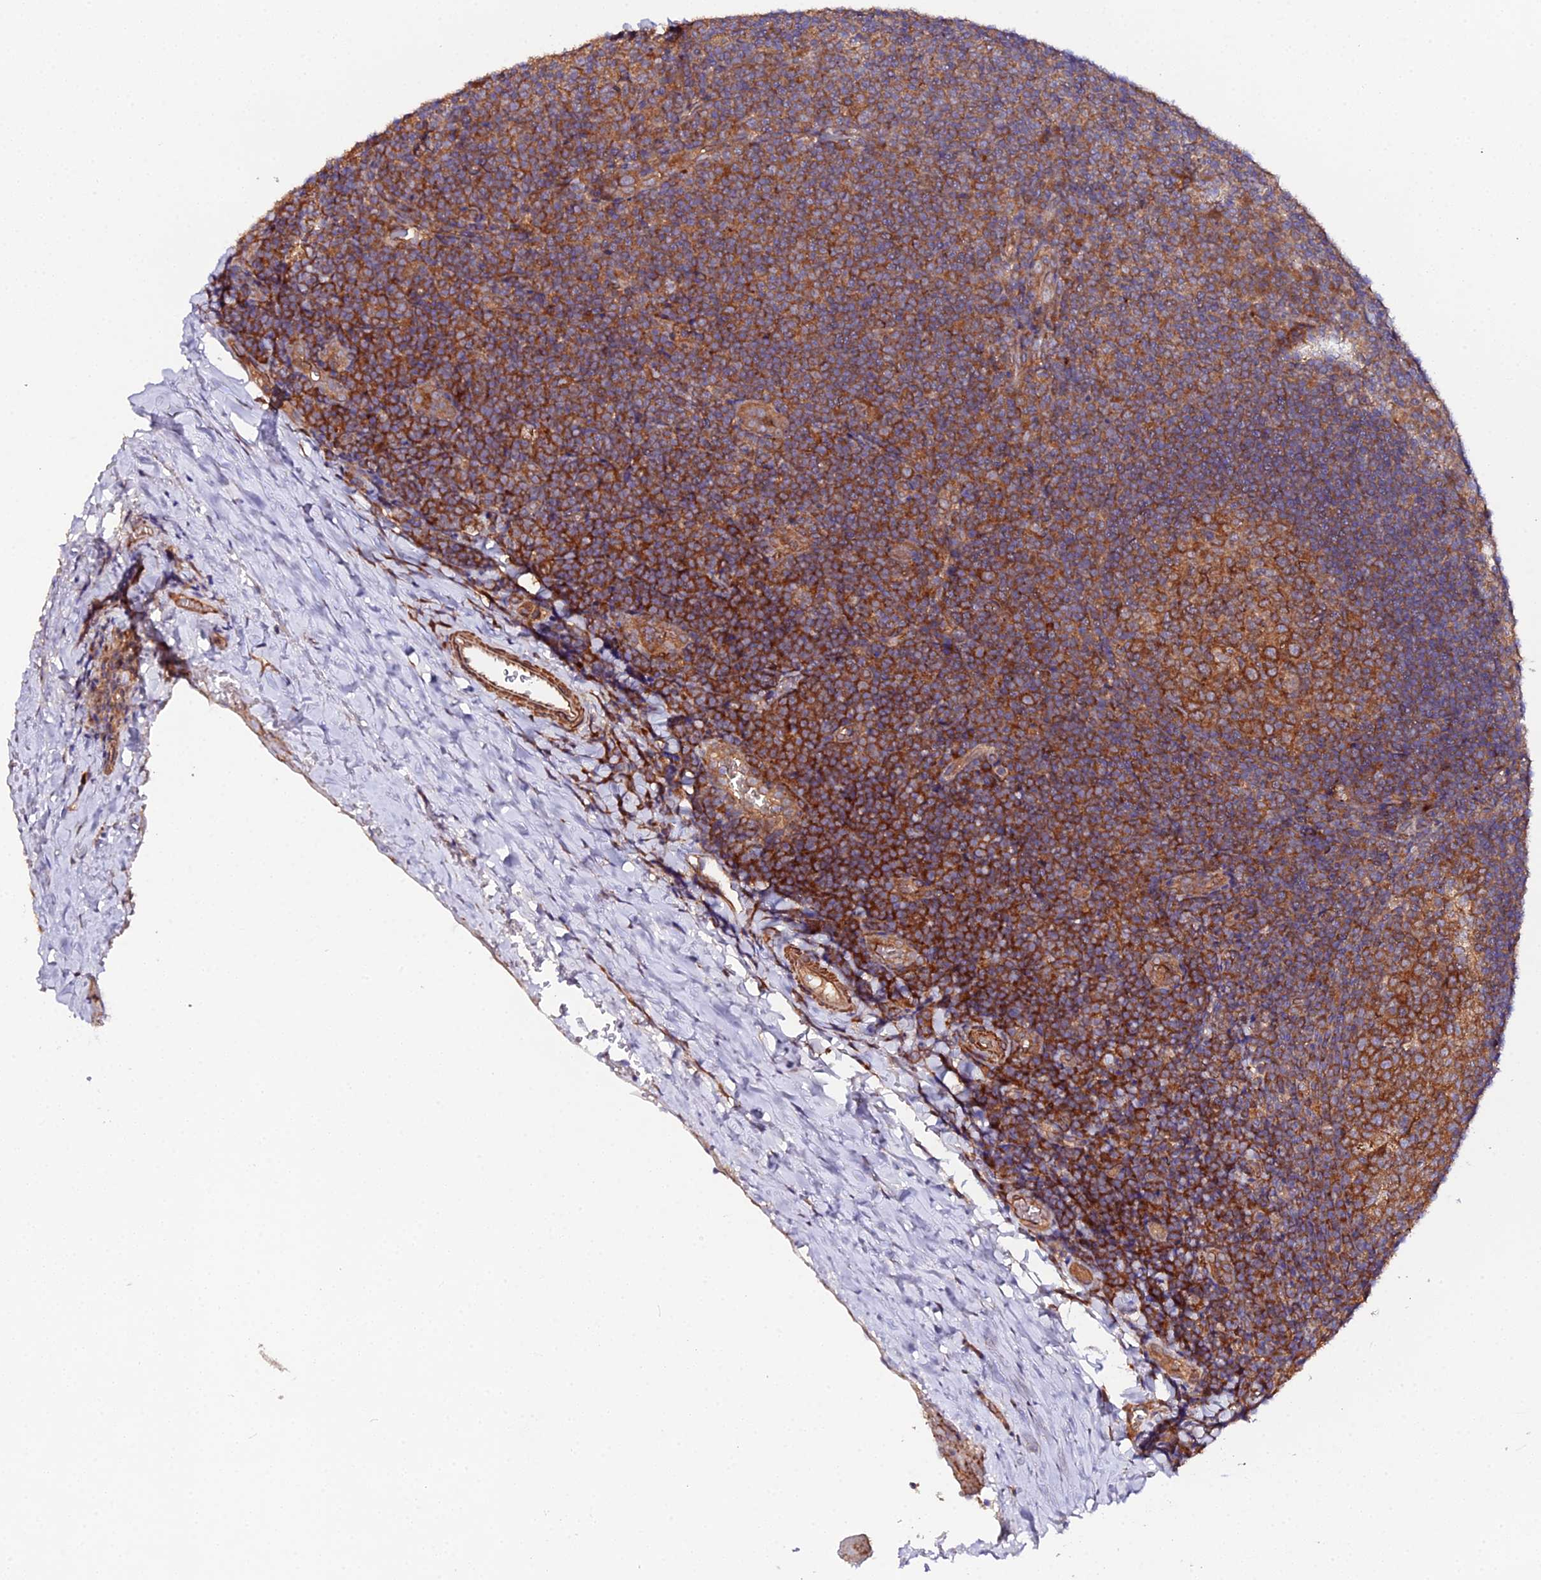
{"staining": {"intensity": "strong", "quantity": ">75%", "location": "cytoplasmic/membranous"}, "tissue": "tonsil", "cell_type": "Germinal center cells", "image_type": "normal", "snomed": [{"axis": "morphology", "description": "Normal tissue, NOS"}, {"axis": "topography", "description": "Tonsil"}], "caption": "IHC of benign human tonsil displays high levels of strong cytoplasmic/membranous staining in about >75% of germinal center cells.", "gene": "TRIM26", "patient": {"sex": "male", "age": 17}}